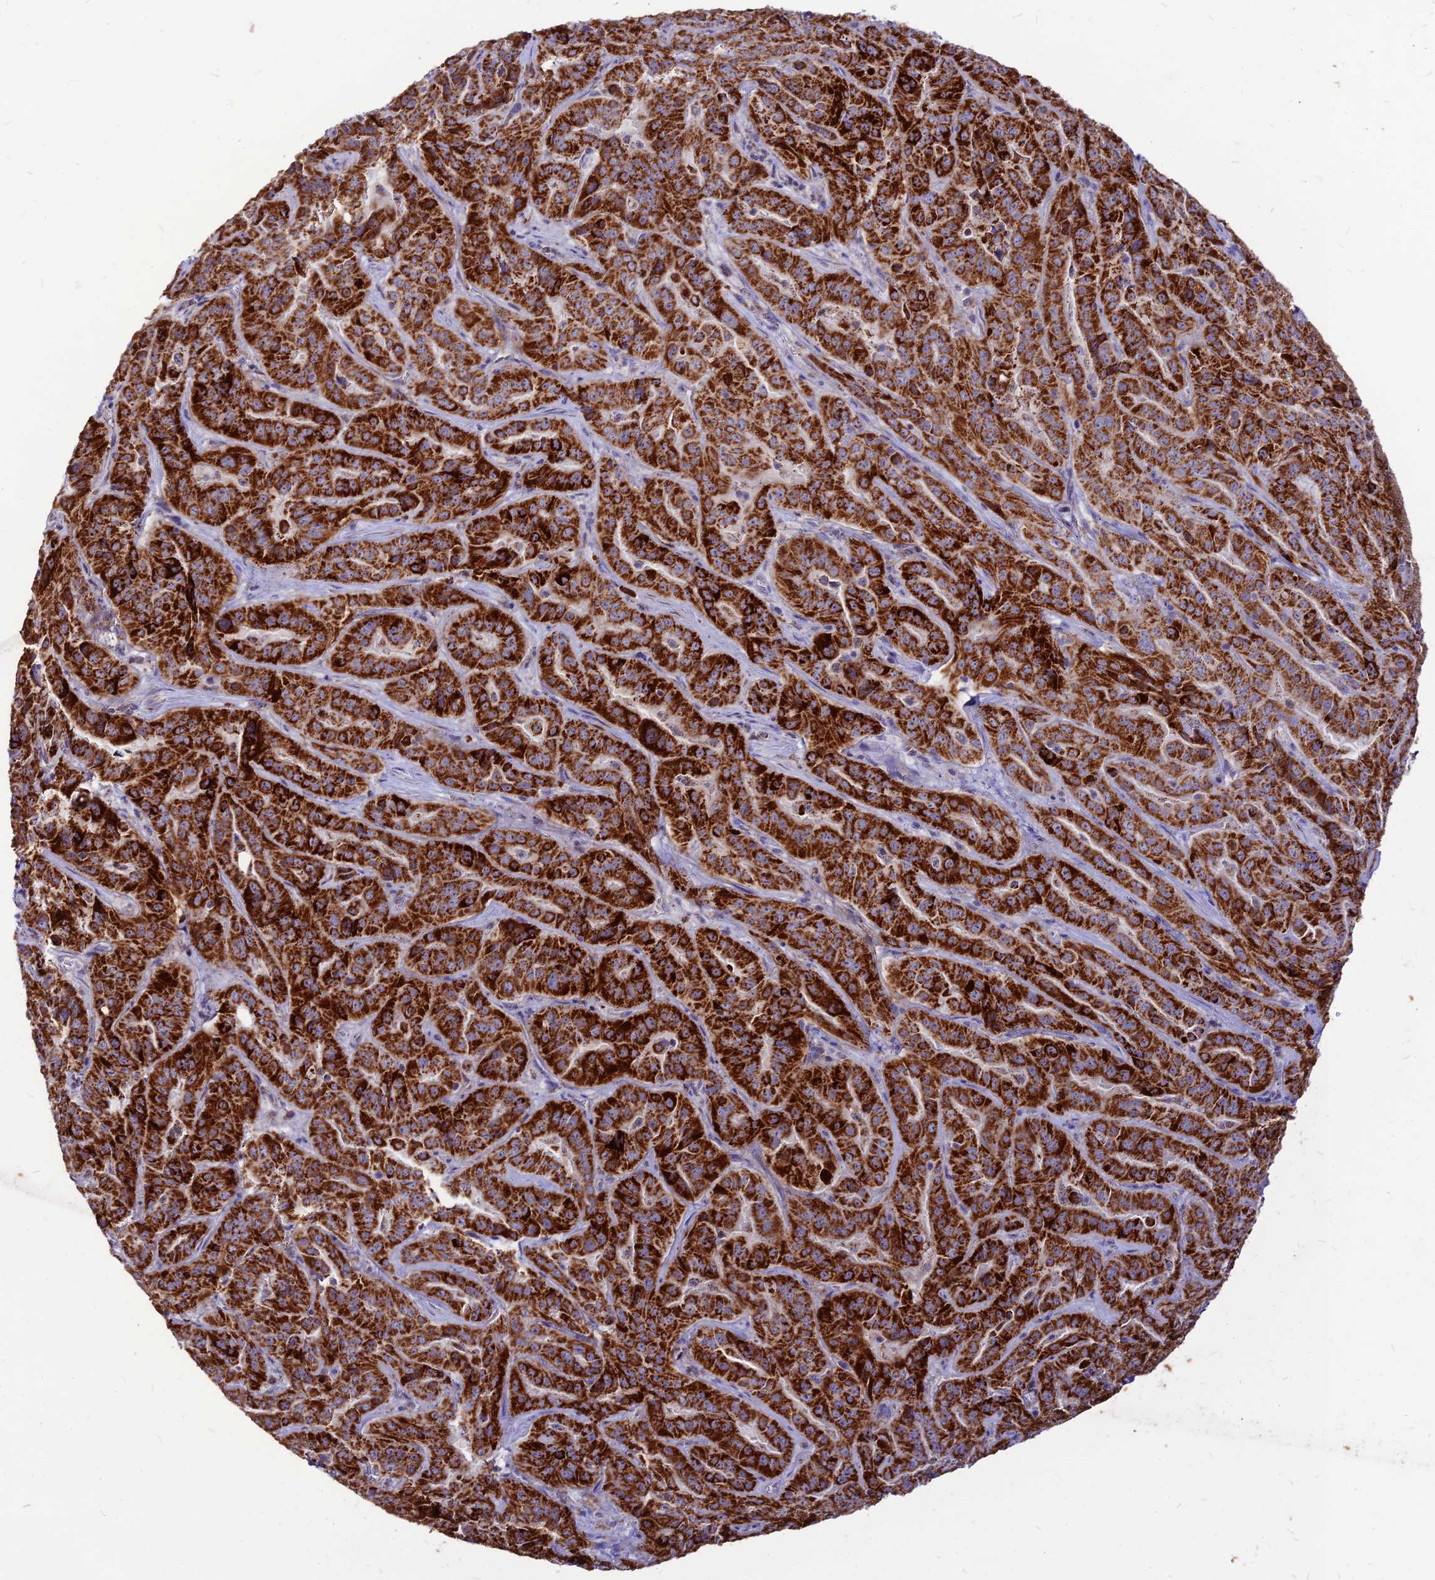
{"staining": {"intensity": "strong", "quantity": ">75%", "location": "cytoplasmic/membranous"}, "tissue": "pancreatic cancer", "cell_type": "Tumor cells", "image_type": "cancer", "snomed": [{"axis": "morphology", "description": "Adenocarcinoma, NOS"}, {"axis": "topography", "description": "Pancreas"}], "caption": "Immunohistochemical staining of pancreatic cancer (adenocarcinoma) displays strong cytoplasmic/membranous protein staining in about >75% of tumor cells. (DAB (3,3'-diaminobenzidine) = brown stain, brightfield microscopy at high magnification).", "gene": "ECI1", "patient": {"sex": "male", "age": 63}}